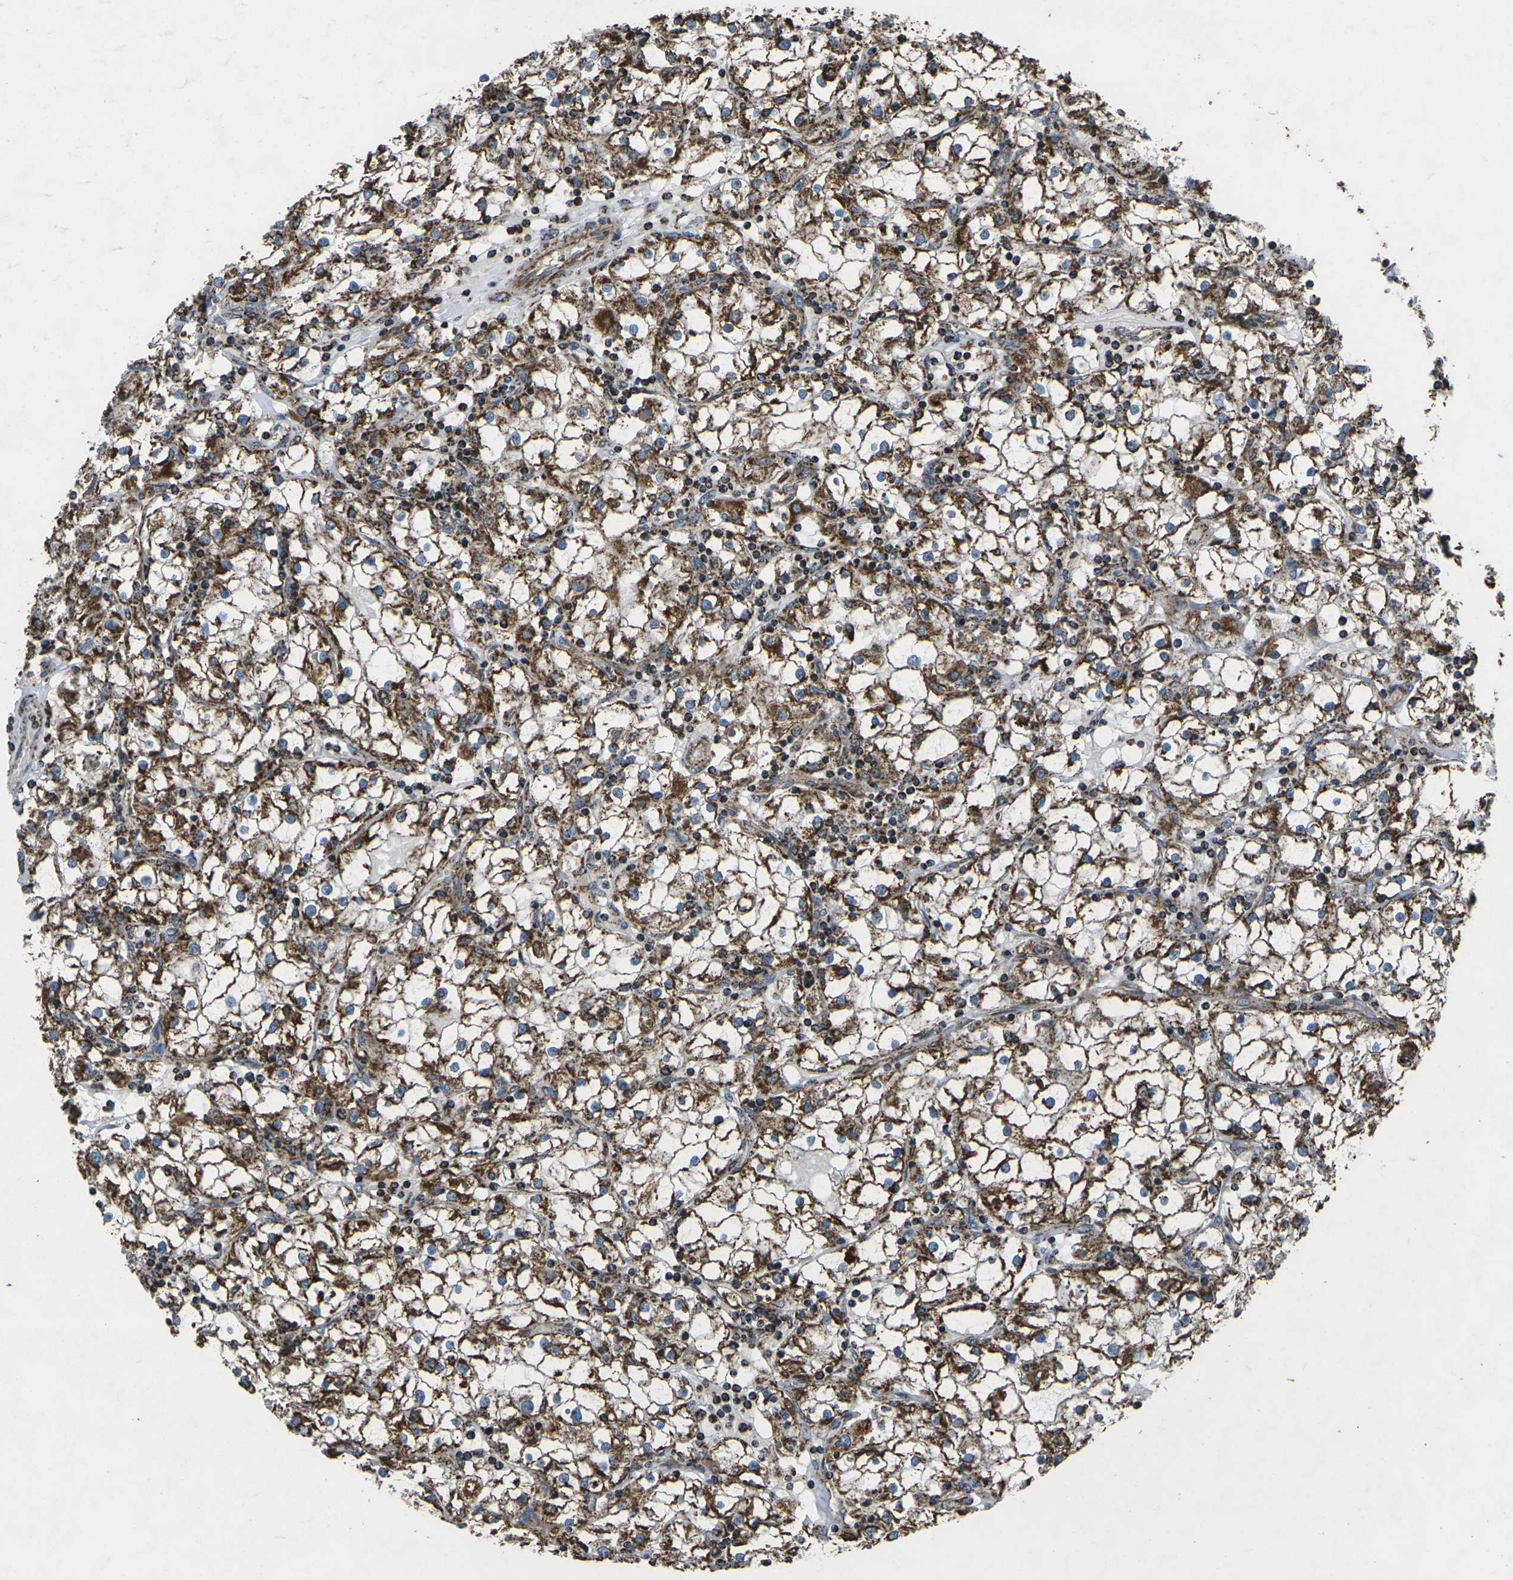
{"staining": {"intensity": "strong", "quantity": ">75%", "location": "cytoplasmic/membranous"}, "tissue": "renal cancer", "cell_type": "Tumor cells", "image_type": "cancer", "snomed": [{"axis": "morphology", "description": "Adenocarcinoma, NOS"}, {"axis": "topography", "description": "Kidney"}], "caption": "Renal cancer stained with a protein marker demonstrates strong staining in tumor cells.", "gene": "KLHL5", "patient": {"sex": "male", "age": 56}}